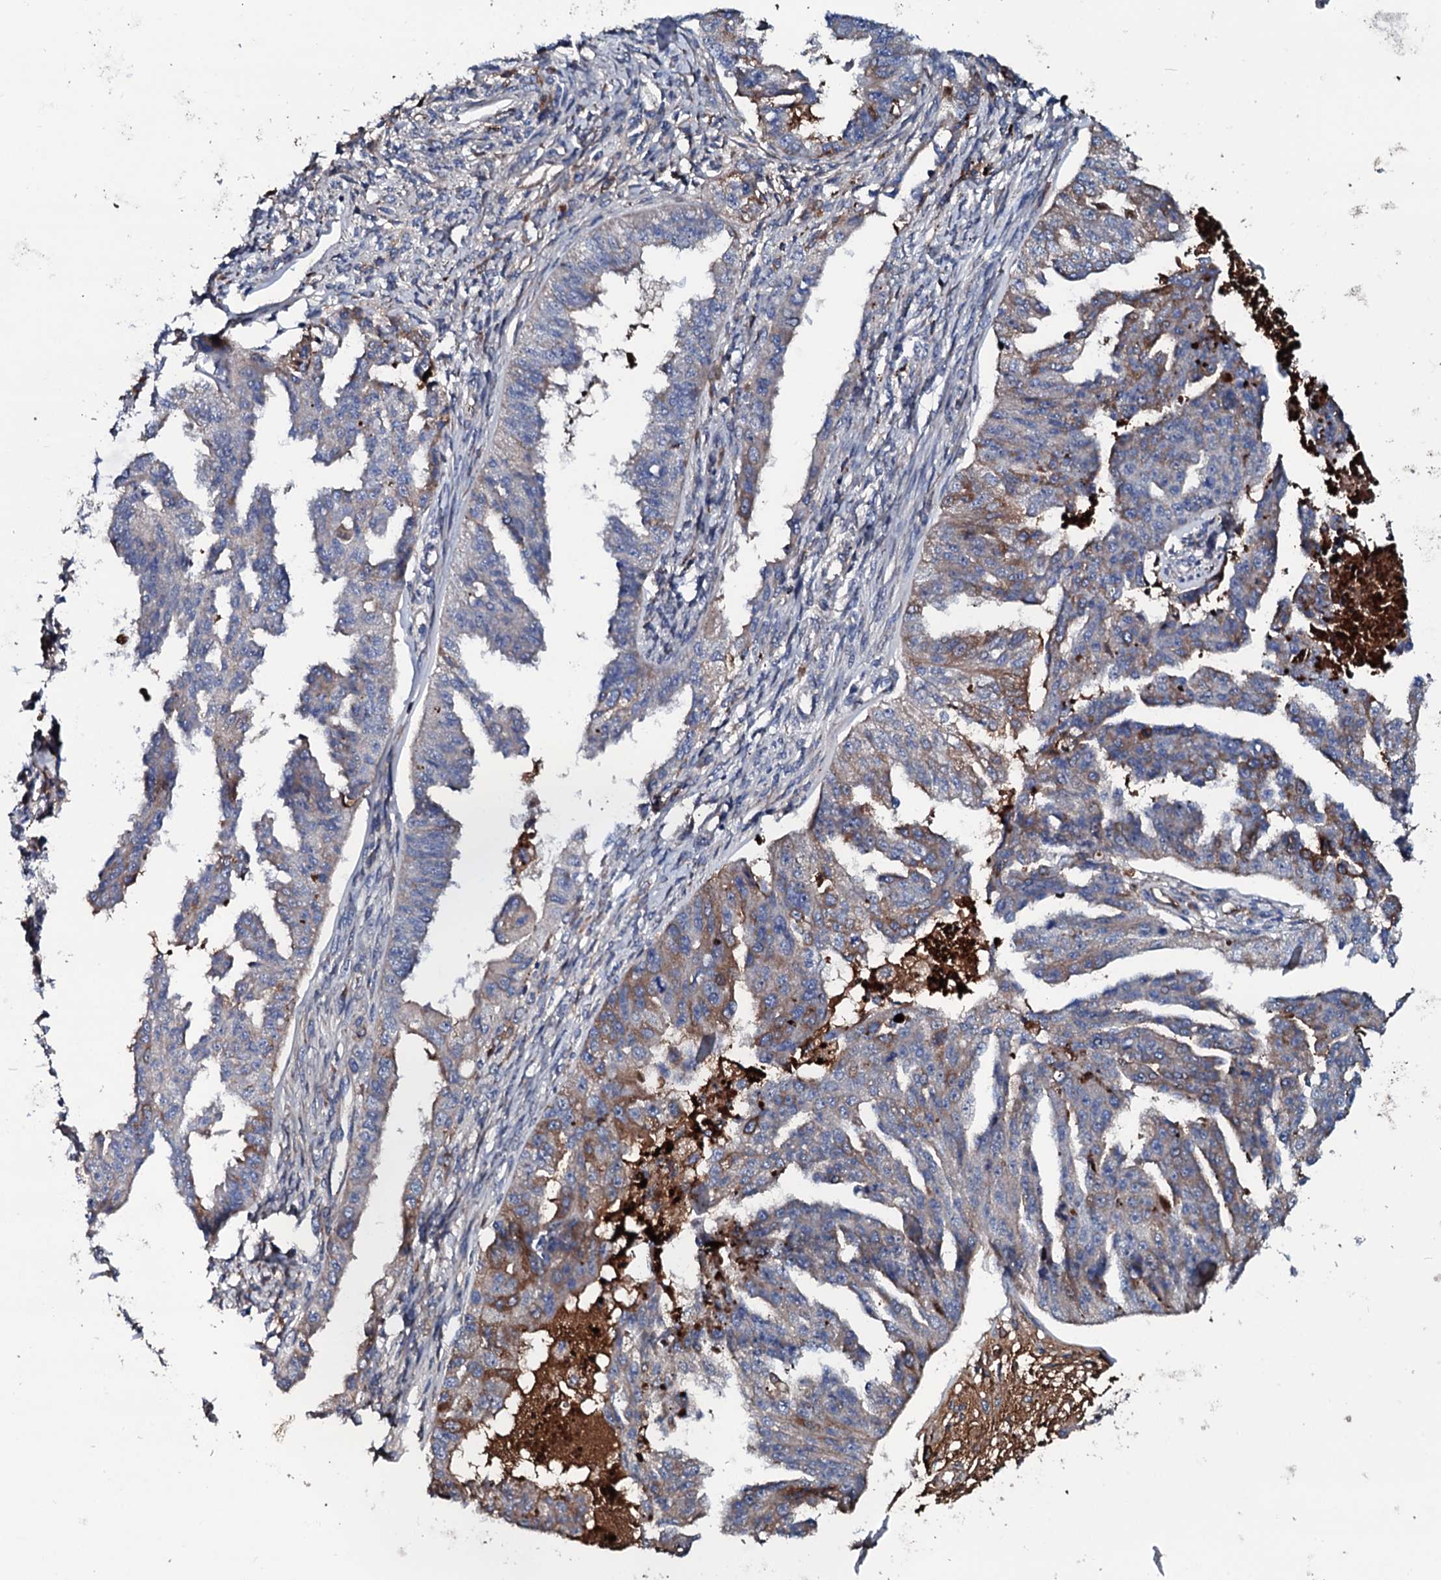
{"staining": {"intensity": "moderate", "quantity": "<25%", "location": "cytoplasmic/membranous"}, "tissue": "ovarian cancer", "cell_type": "Tumor cells", "image_type": "cancer", "snomed": [{"axis": "morphology", "description": "Cystadenocarcinoma, serous, NOS"}, {"axis": "topography", "description": "Ovary"}], "caption": "Immunohistochemical staining of human ovarian cancer exhibits moderate cytoplasmic/membranous protein staining in approximately <25% of tumor cells.", "gene": "NEK1", "patient": {"sex": "female", "age": 58}}